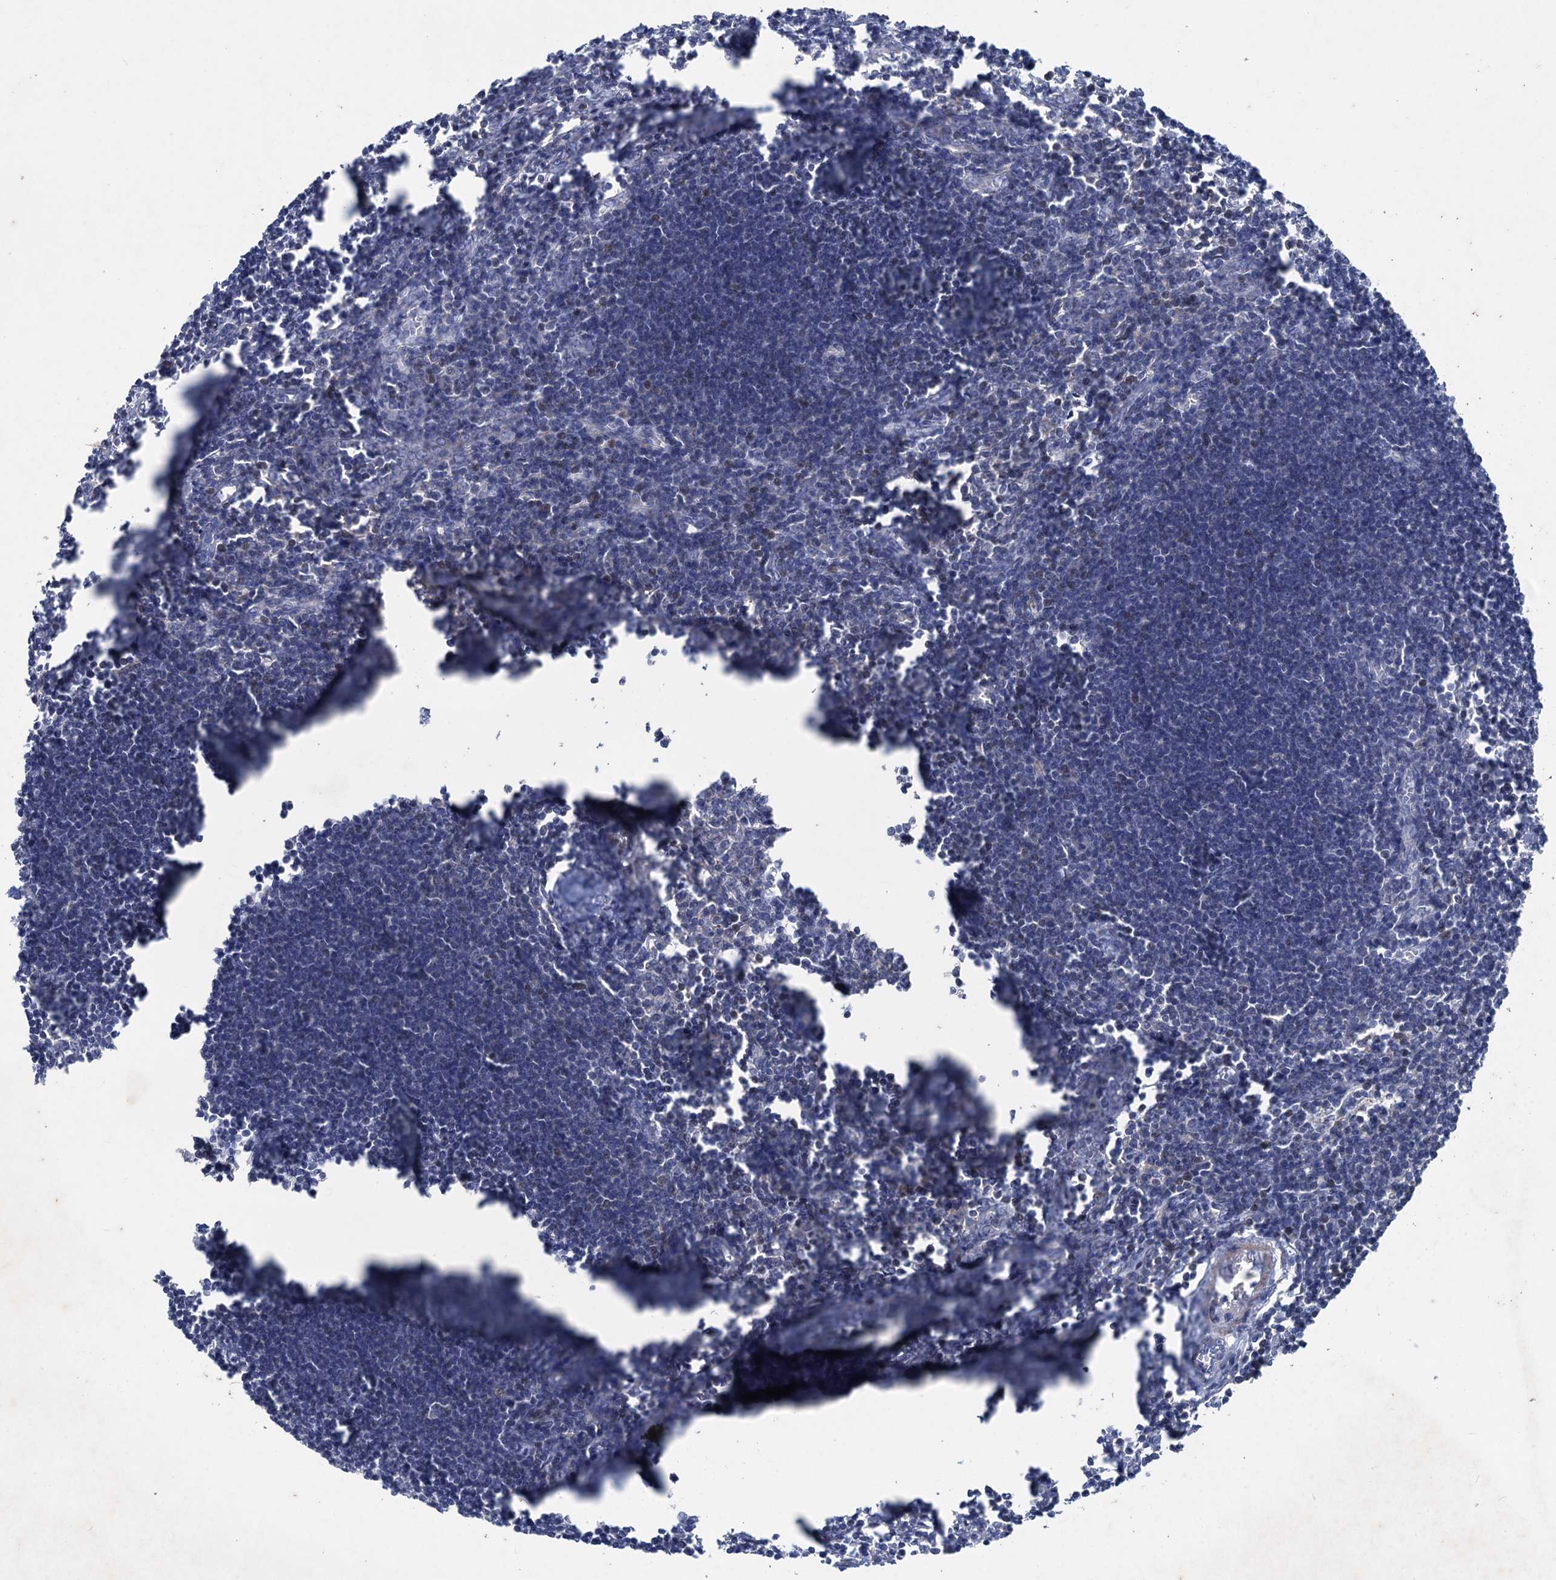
{"staining": {"intensity": "negative", "quantity": "none", "location": "none"}, "tissue": "lymph node", "cell_type": "Germinal center cells", "image_type": "normal", "snomed": [{"axis": "morphology", "description": "Normal tissue, NOS"}, {"axis": "morphology", "description": "Malignant melanoma, Metastatic site"}, {"axis": "topography", "description": "Lymph node"}], "caption": "Histopathology image shows no significant protein expression in germinal center cells of benign lymph node. (Brightfield microscopy of DAB immunohistochemistry (IHC) at high magnification).", "gene": "ESYT3", "patient": {"sex": "male", "age": 41}}